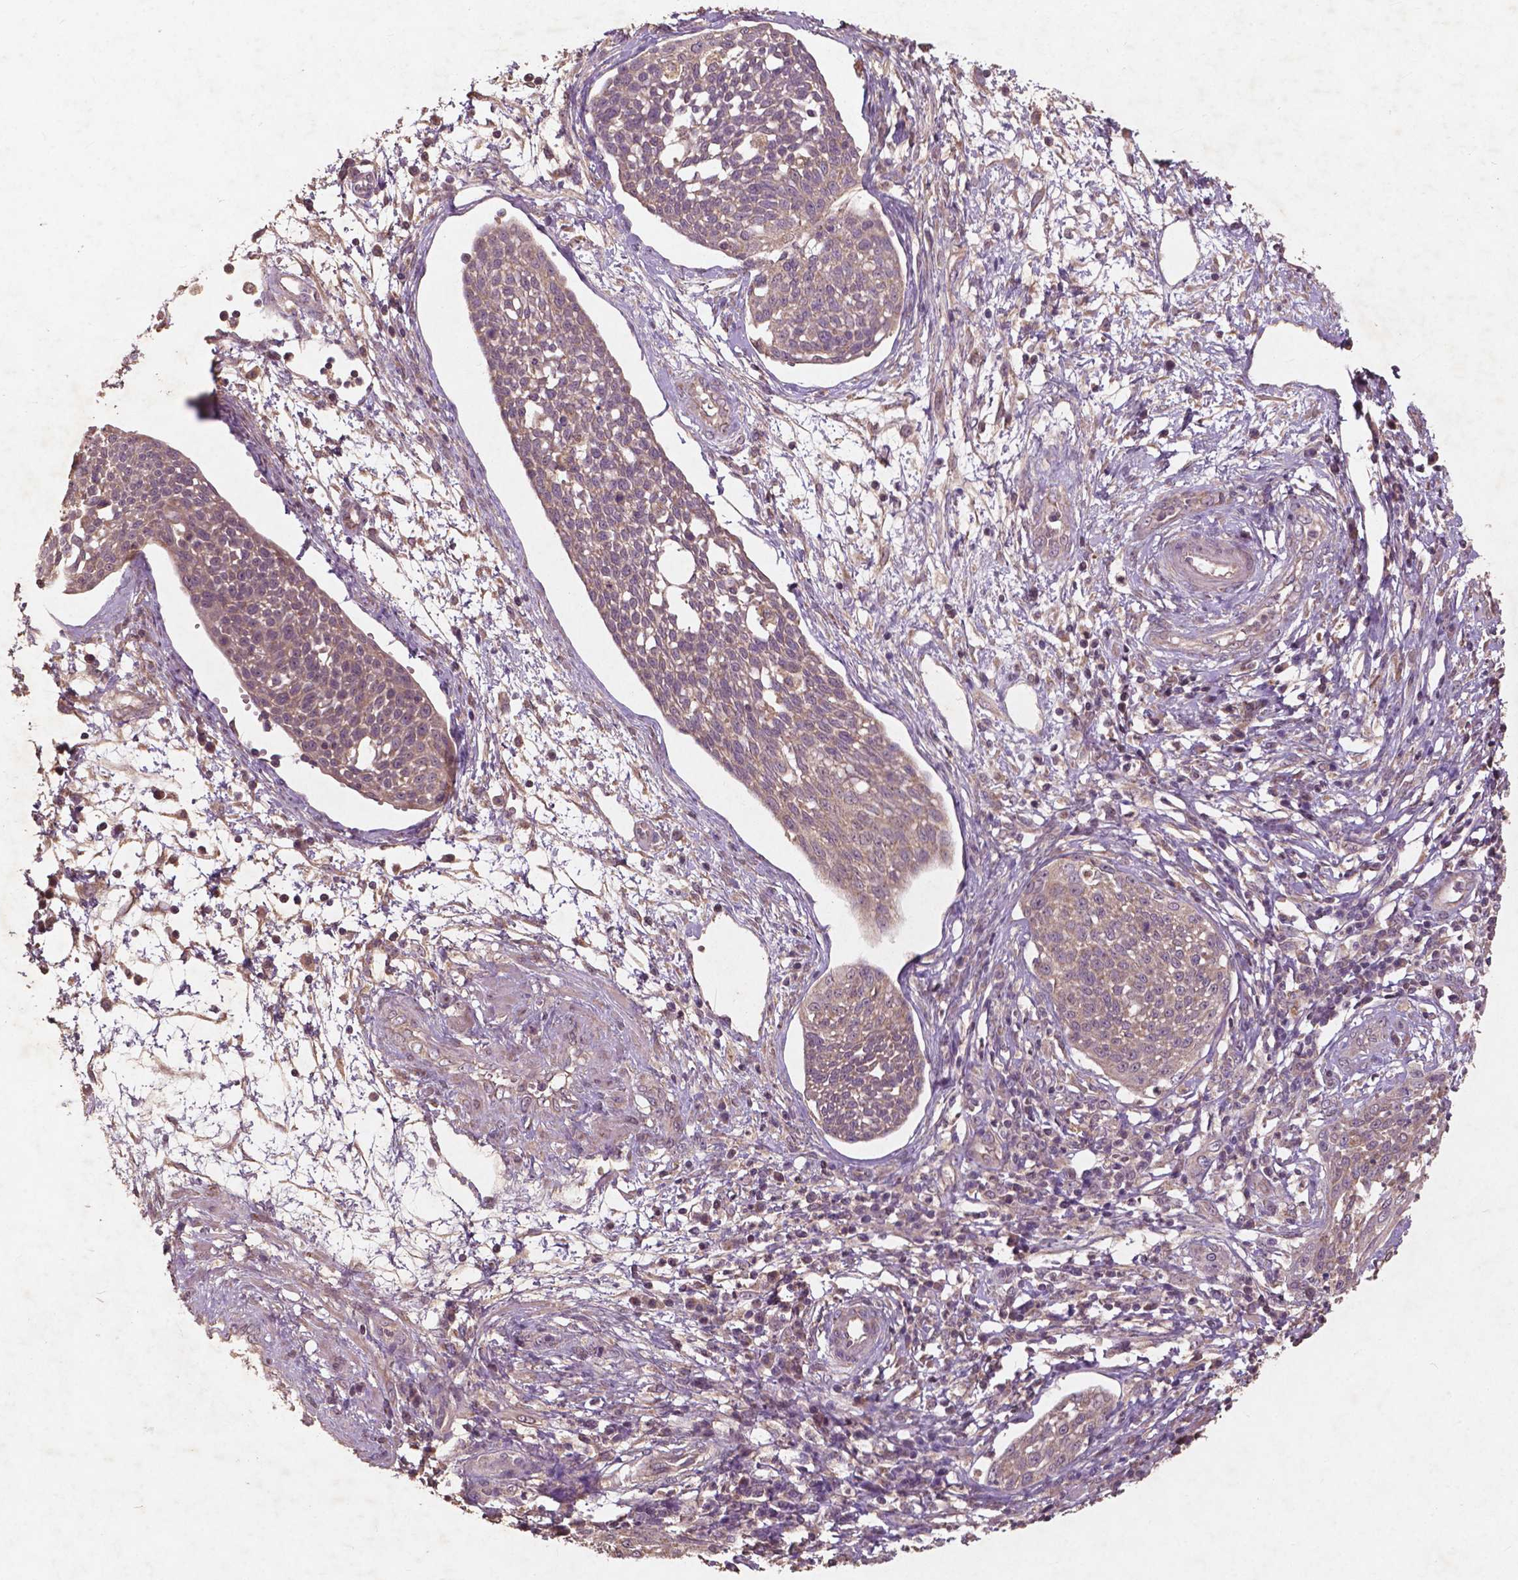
{"staining": {"intensity": "weak", "quantity": ">75%", "location": "cytoplasmic/membranous"}, "tissue": "cervical cancer", "cell_type": "Tumor cells", "image_type": "cancer", "snomed": [{"axis": "morphology", "description": "Squamous cell carcinoma, NOS"}, {"axis": "topography", "description": "Cervix"}], "caption": "Immunohistochemistry micrograph of neoplastic tissue: human squamous cell carcinoma (cervical) stained using immunohistochemistry (IHC) demonstrates low levels of weak protein expression localized specifically in the cytoplasmic/membranous of tumor cells, appearing as a cytoplasmic/membranous brown color.", "gene": "ST6GALNAC5", "patient": {"sex": "female", "age": 34}}